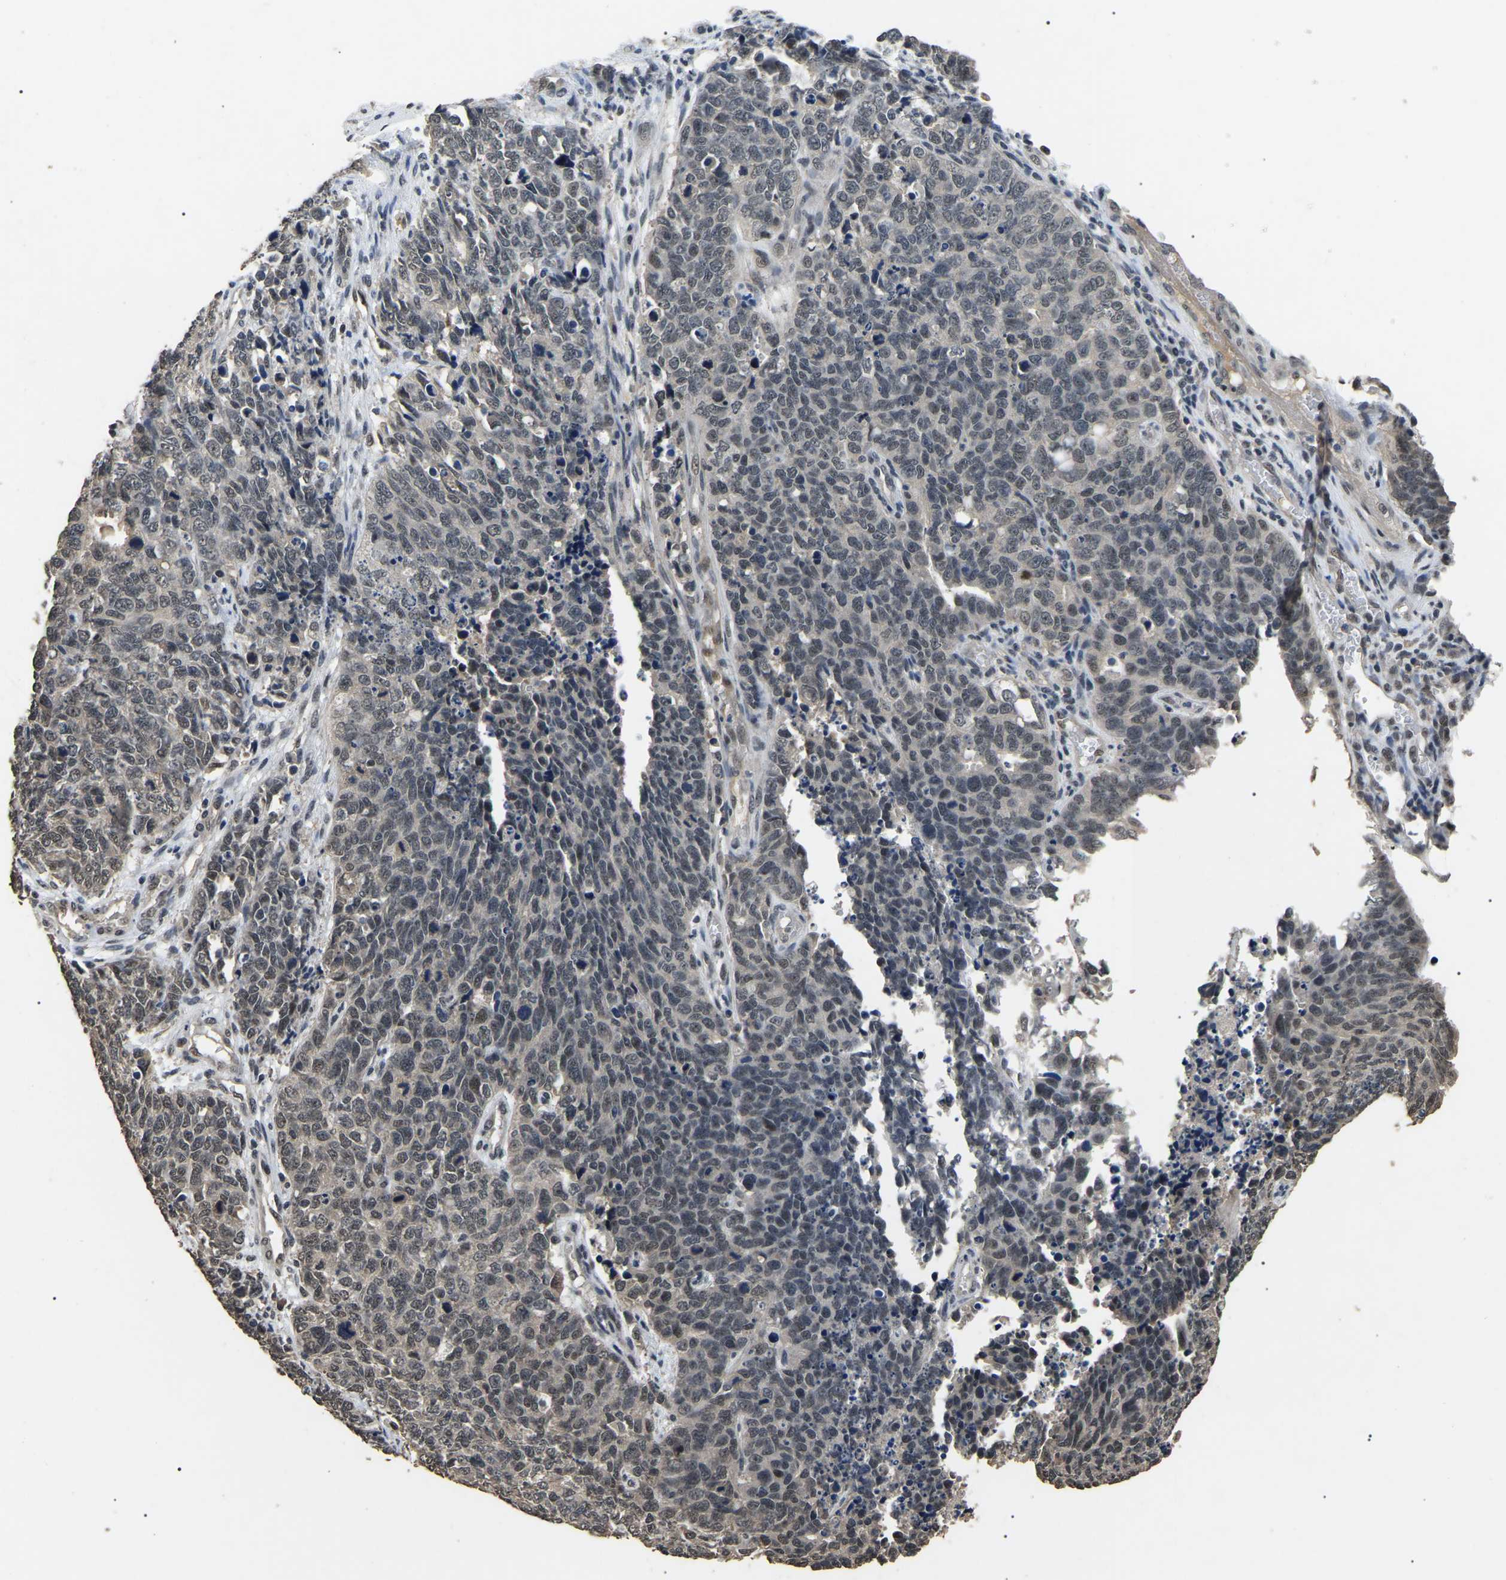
{"staining": {"intensity": "negative", "quantity": "none", "location": "none"}, "tissue": "cervical cancer", "cell_type": "Tumor cells", "image_type": "cancer", "snomed": [{"axis": "morphology", "description": "Squamous cell carcinoma, NOS"}, {"axis": "topography", "description": "Cervix"}], "caption": "Cervical cancer (squamous cell carcinoma) was stained to show a protein in brown. There is no significant expression in tumor cells.", "gene": "PPM1E", "patient": {"sex": "female", "age": 63}}